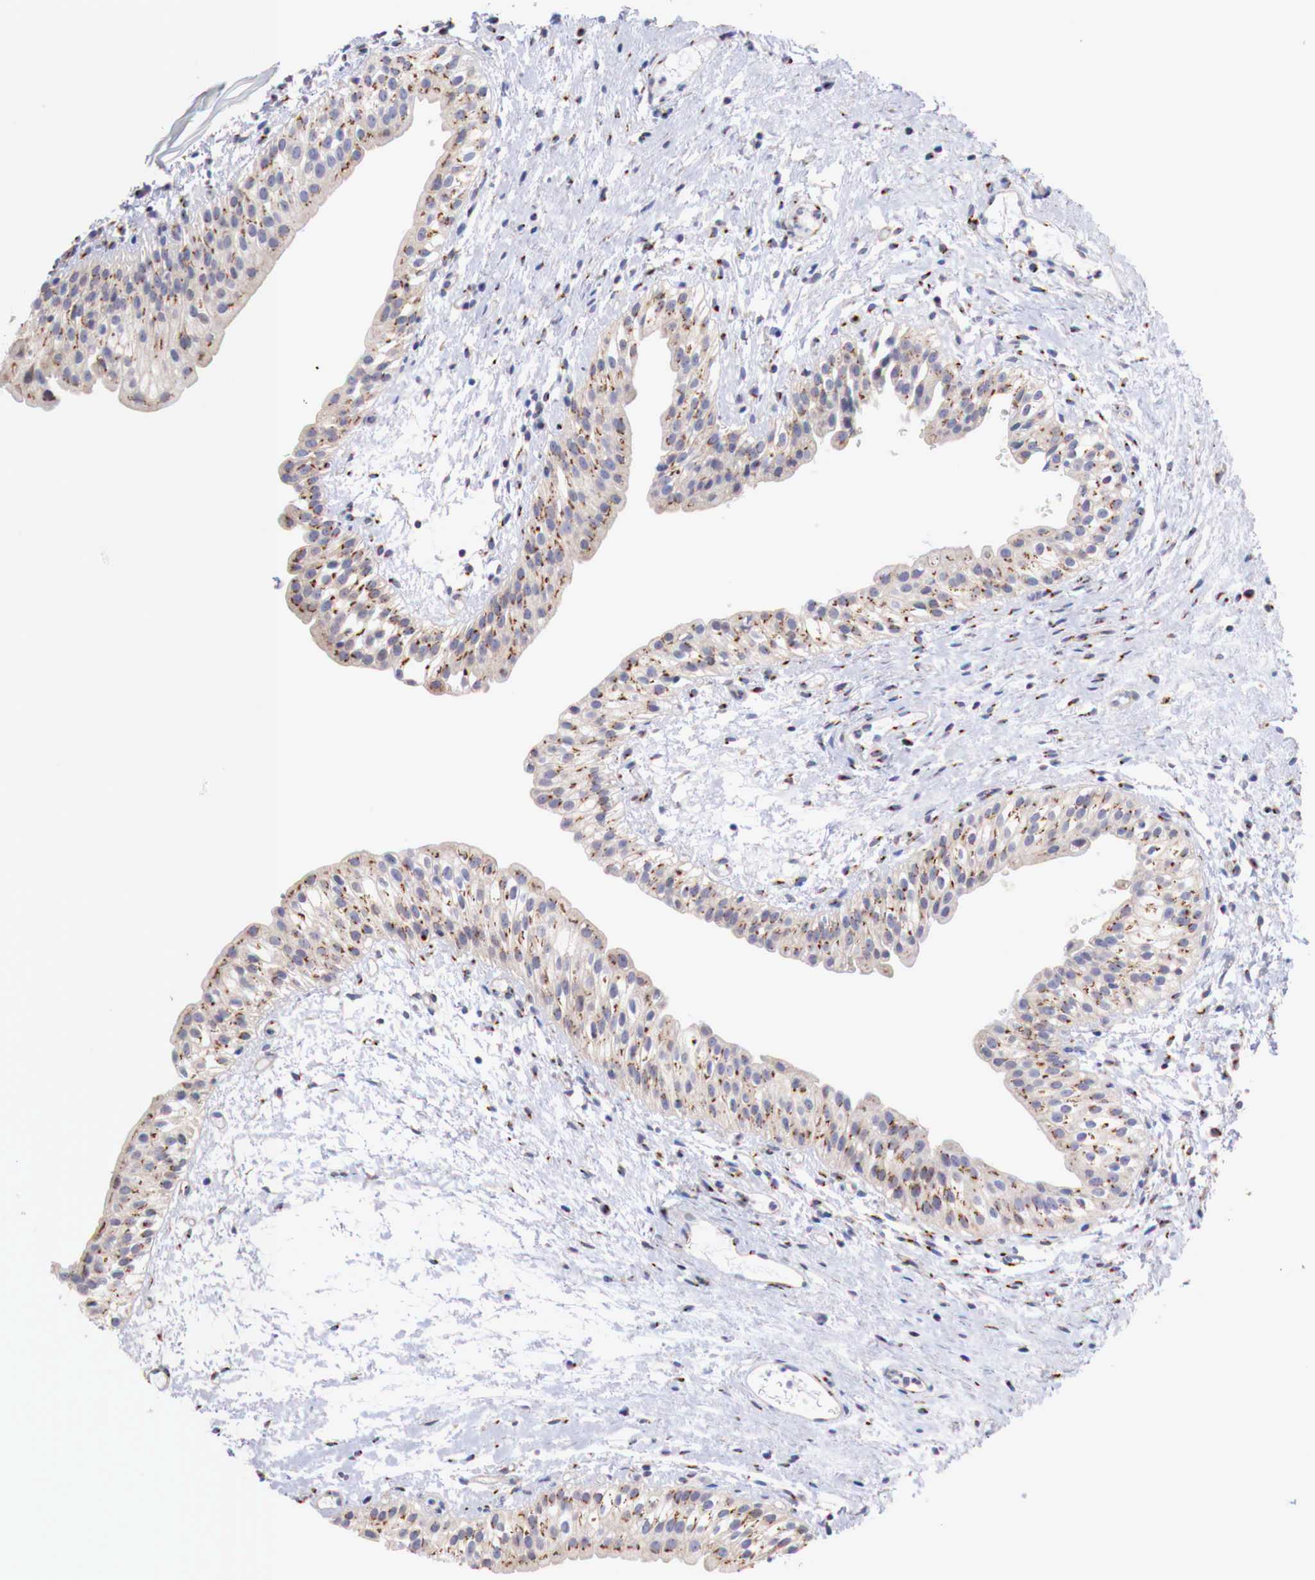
{"staining": {"intensity": "moderate", "quantity": ">75%", "location": "cytoplasmic/membranous"}, "tissue": "urinary bladder", "cell_type": "Urothelial cells", "image_type": "normal", "snomed": [{"axis": "morphology", "description": "Normal tissue, NOS"}, {"axis": "topography", "description": "Urinary bladder"}], "caption": "Approximately >75% of urothelial cells in benign human urinary bladder reveal moderate cytoplasmic/membranous protein positivity as visualized by brown immunohistochemical staining.", "gene": "SYAP1", "patient": {"sex": "male", "age": 48}}